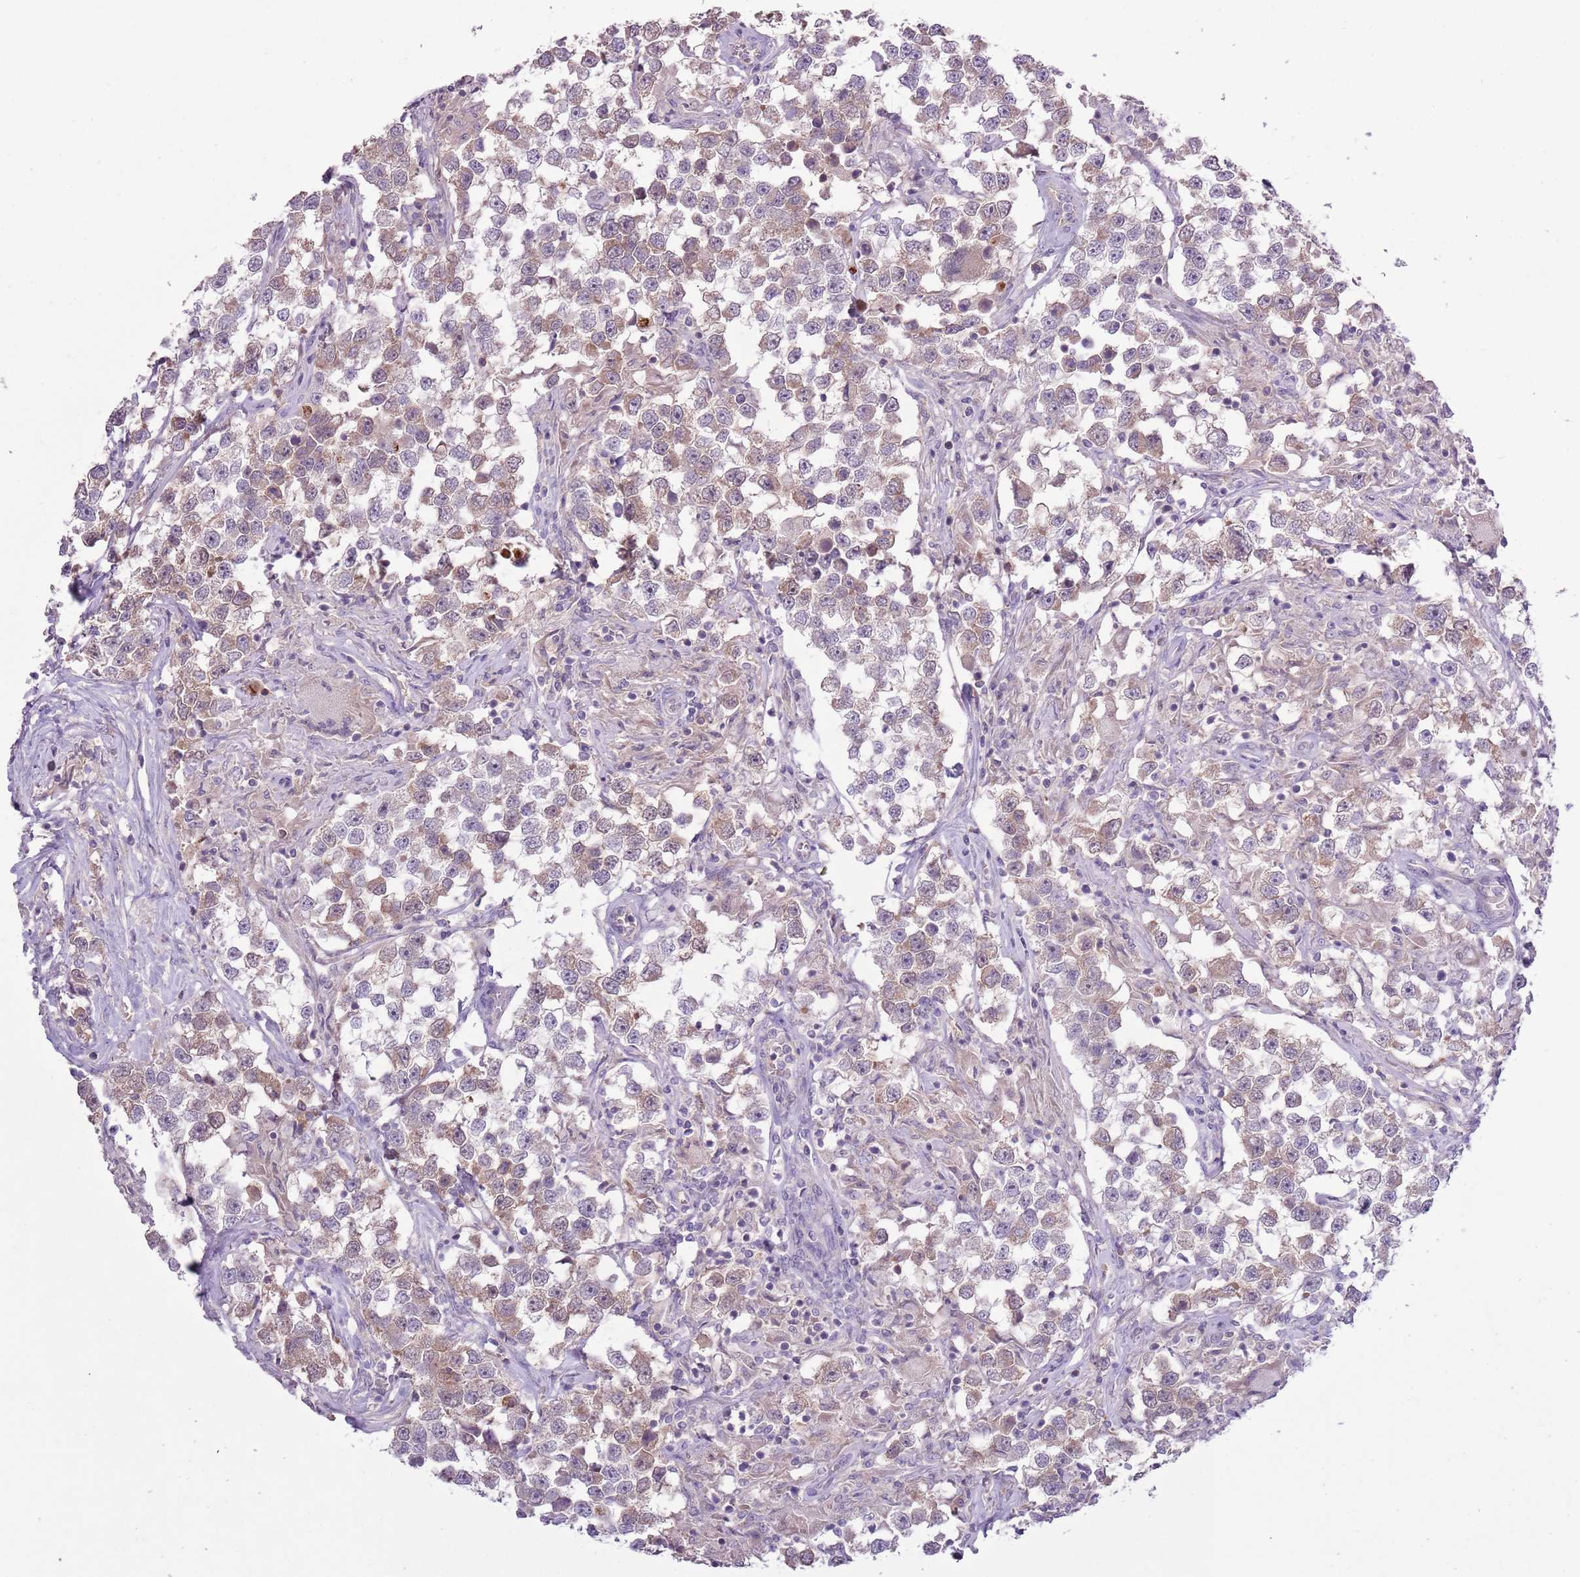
{"staining": {"intensity": "weak", "quantity": "25%-75%", "location": "cytoplasmic/membranous"}, "tissue": "testis cancer", "cell_type": "Tumor cells", "image_type": "cancer", "snomed": [{"axis": "morphology", "description": "Seminoma, NOS"}, {"axis": "topography", "description": "Testis"}], "caption": "Immunohistochemistry (IHC) (DAB) staining of seminoma (testis) shows weak cytoplasmic/membranous protein expression in approximately 25%-75% of tumor cells. (Brightfield microscopy of DAB IHC at high magnification).", "gene": "SHROOM3", "patient": {"sex": "male", "age": 46}}